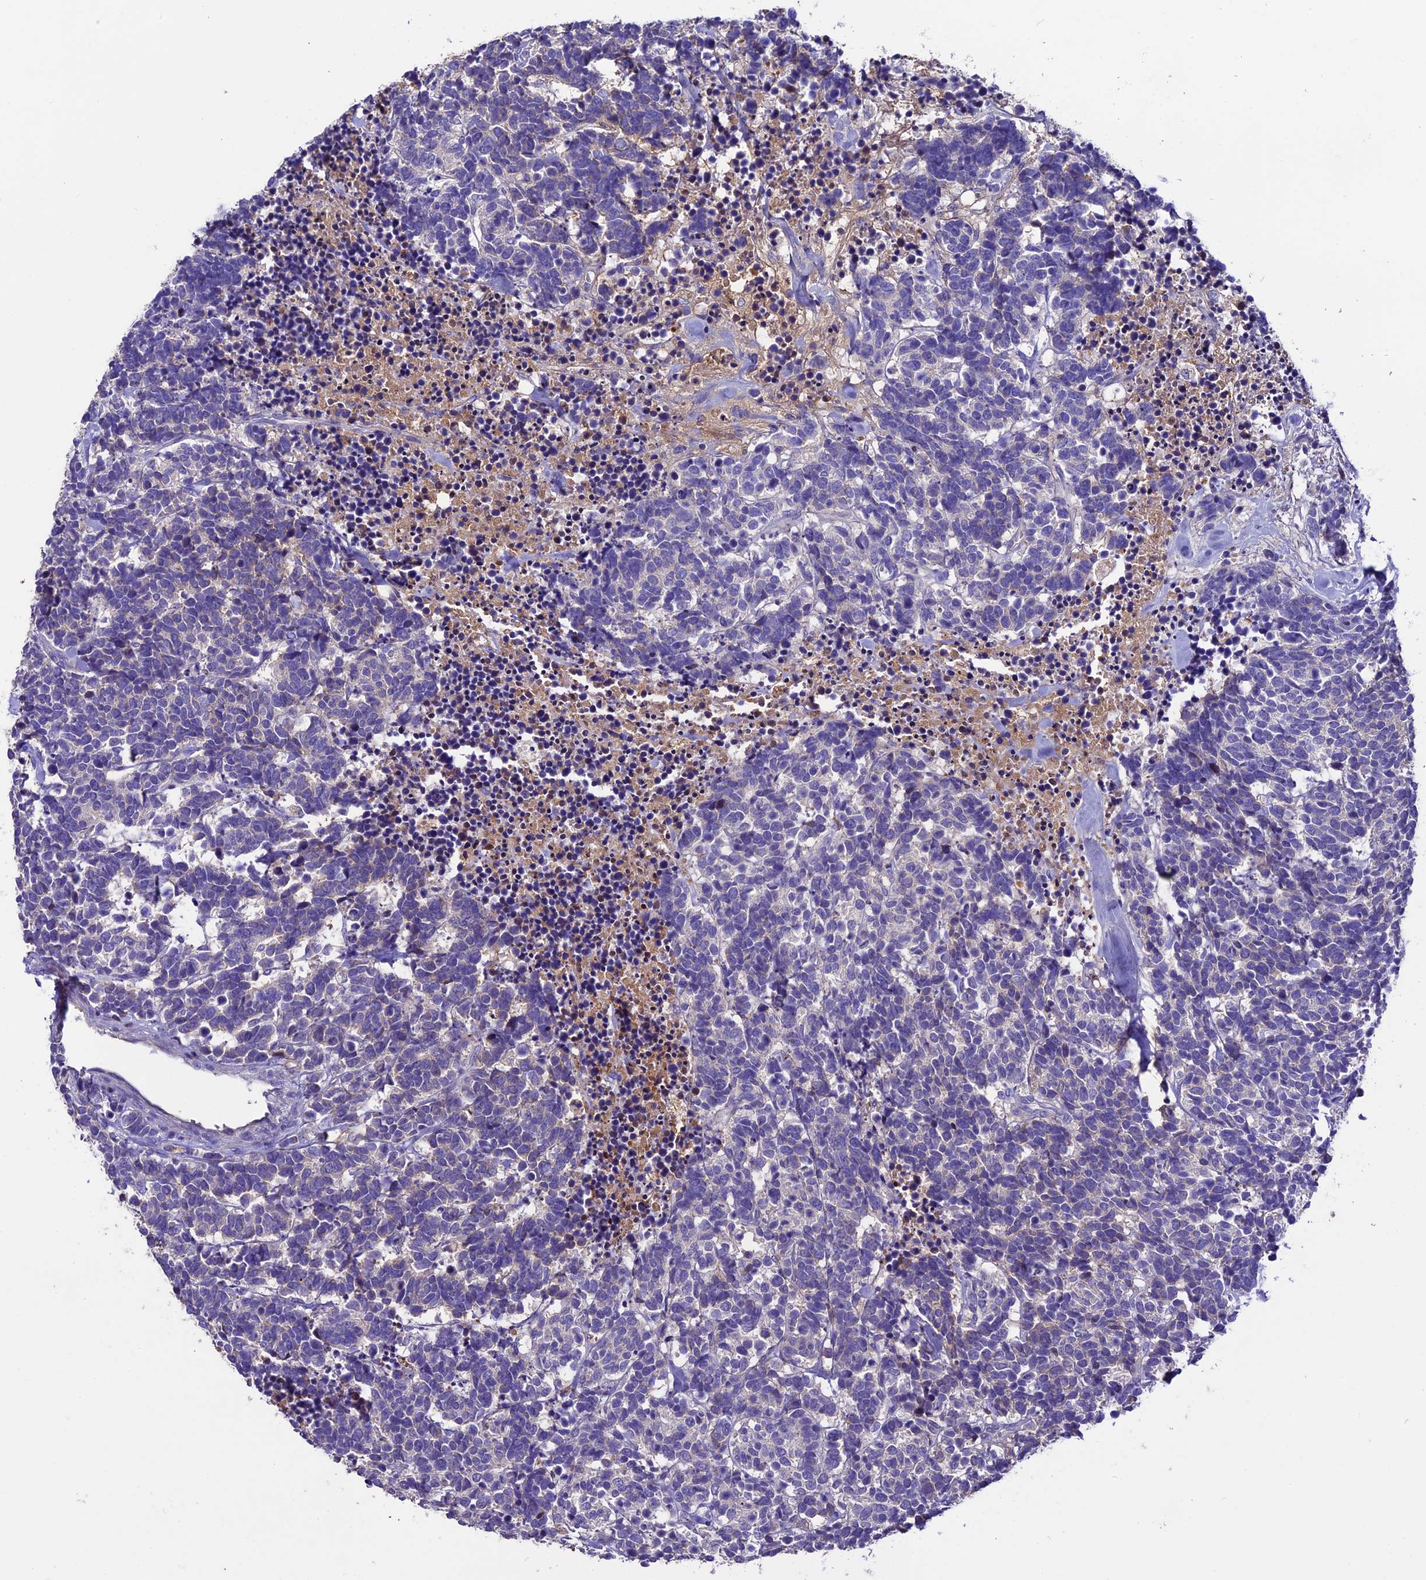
{"staining": {"intensity": "negative", "quantity": "none", "location": "none"}, "tissue": "carcinoid", "cell_type": "Tumor cells", "image_type": "cancer", "snomed": [{"axis": "morphology", "description": "Carcinoma, NOS"}, {"axis": "morphology", "description": "Carcinoid, malignant, NOS"}, {"axis": "topography", "description": "Urinary bladder"}], "caption": "Carcinoma was stained to show a protein in brown. There is no significant positivity in tumor cells.", "gene": "TCP11L2", "patient": {"sex": "male", "age": 57}}